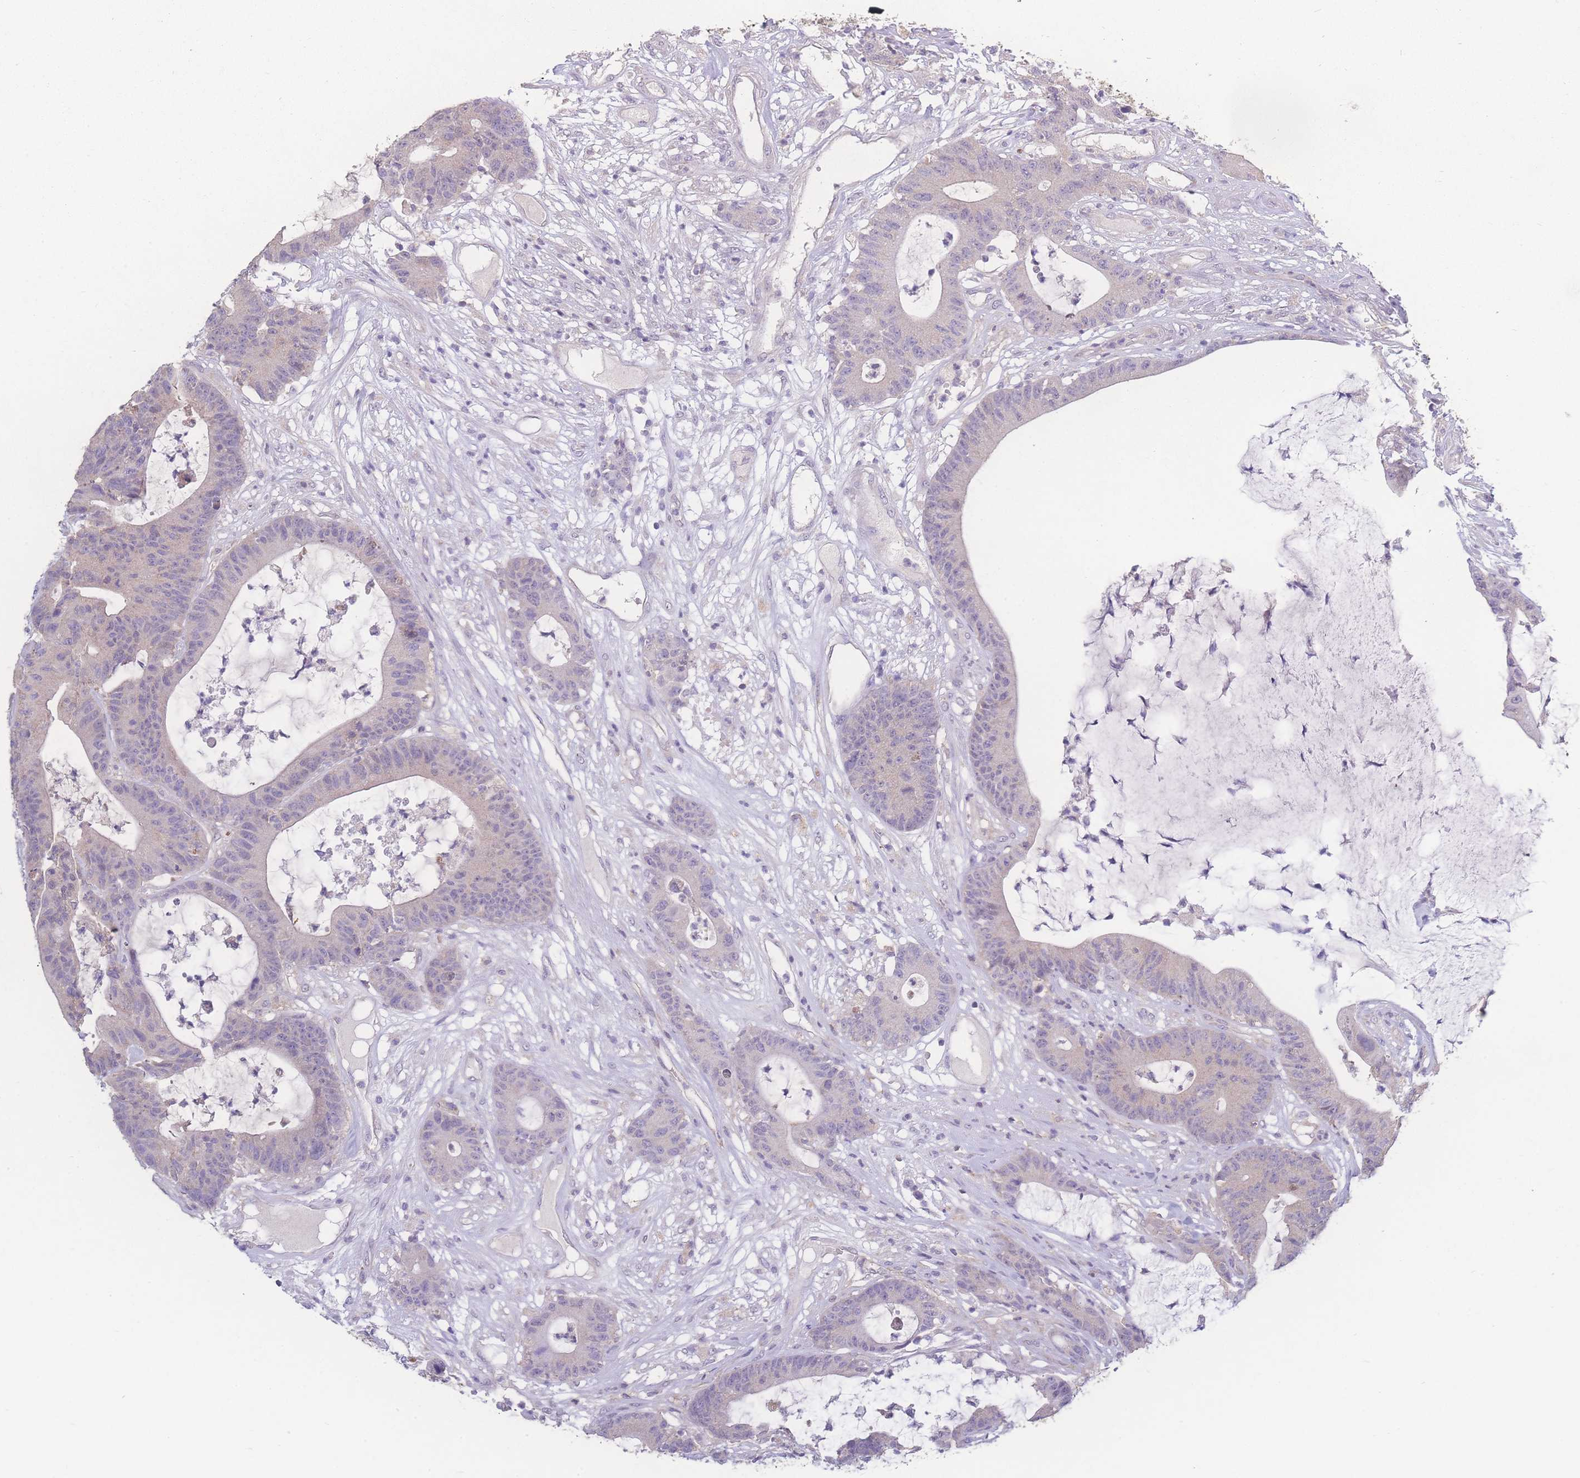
{"staining": {"intensity": "negative", "quantity": "none", "location": "none"}, "tissue": "colorectal cancer", "cell_type": "Tumor cells", "image_type": "cancer", "snomed": [{"axis": "morphology", "description": "Adenocarcinoma, NOS"}, {"axis": "topography", "description": "Colon"}], "caption": "IHC of colorectal cancer reveals no positivity in tumor cells.", "gene": "GIPR", "patient": {"sex": "female", "age": 84}}